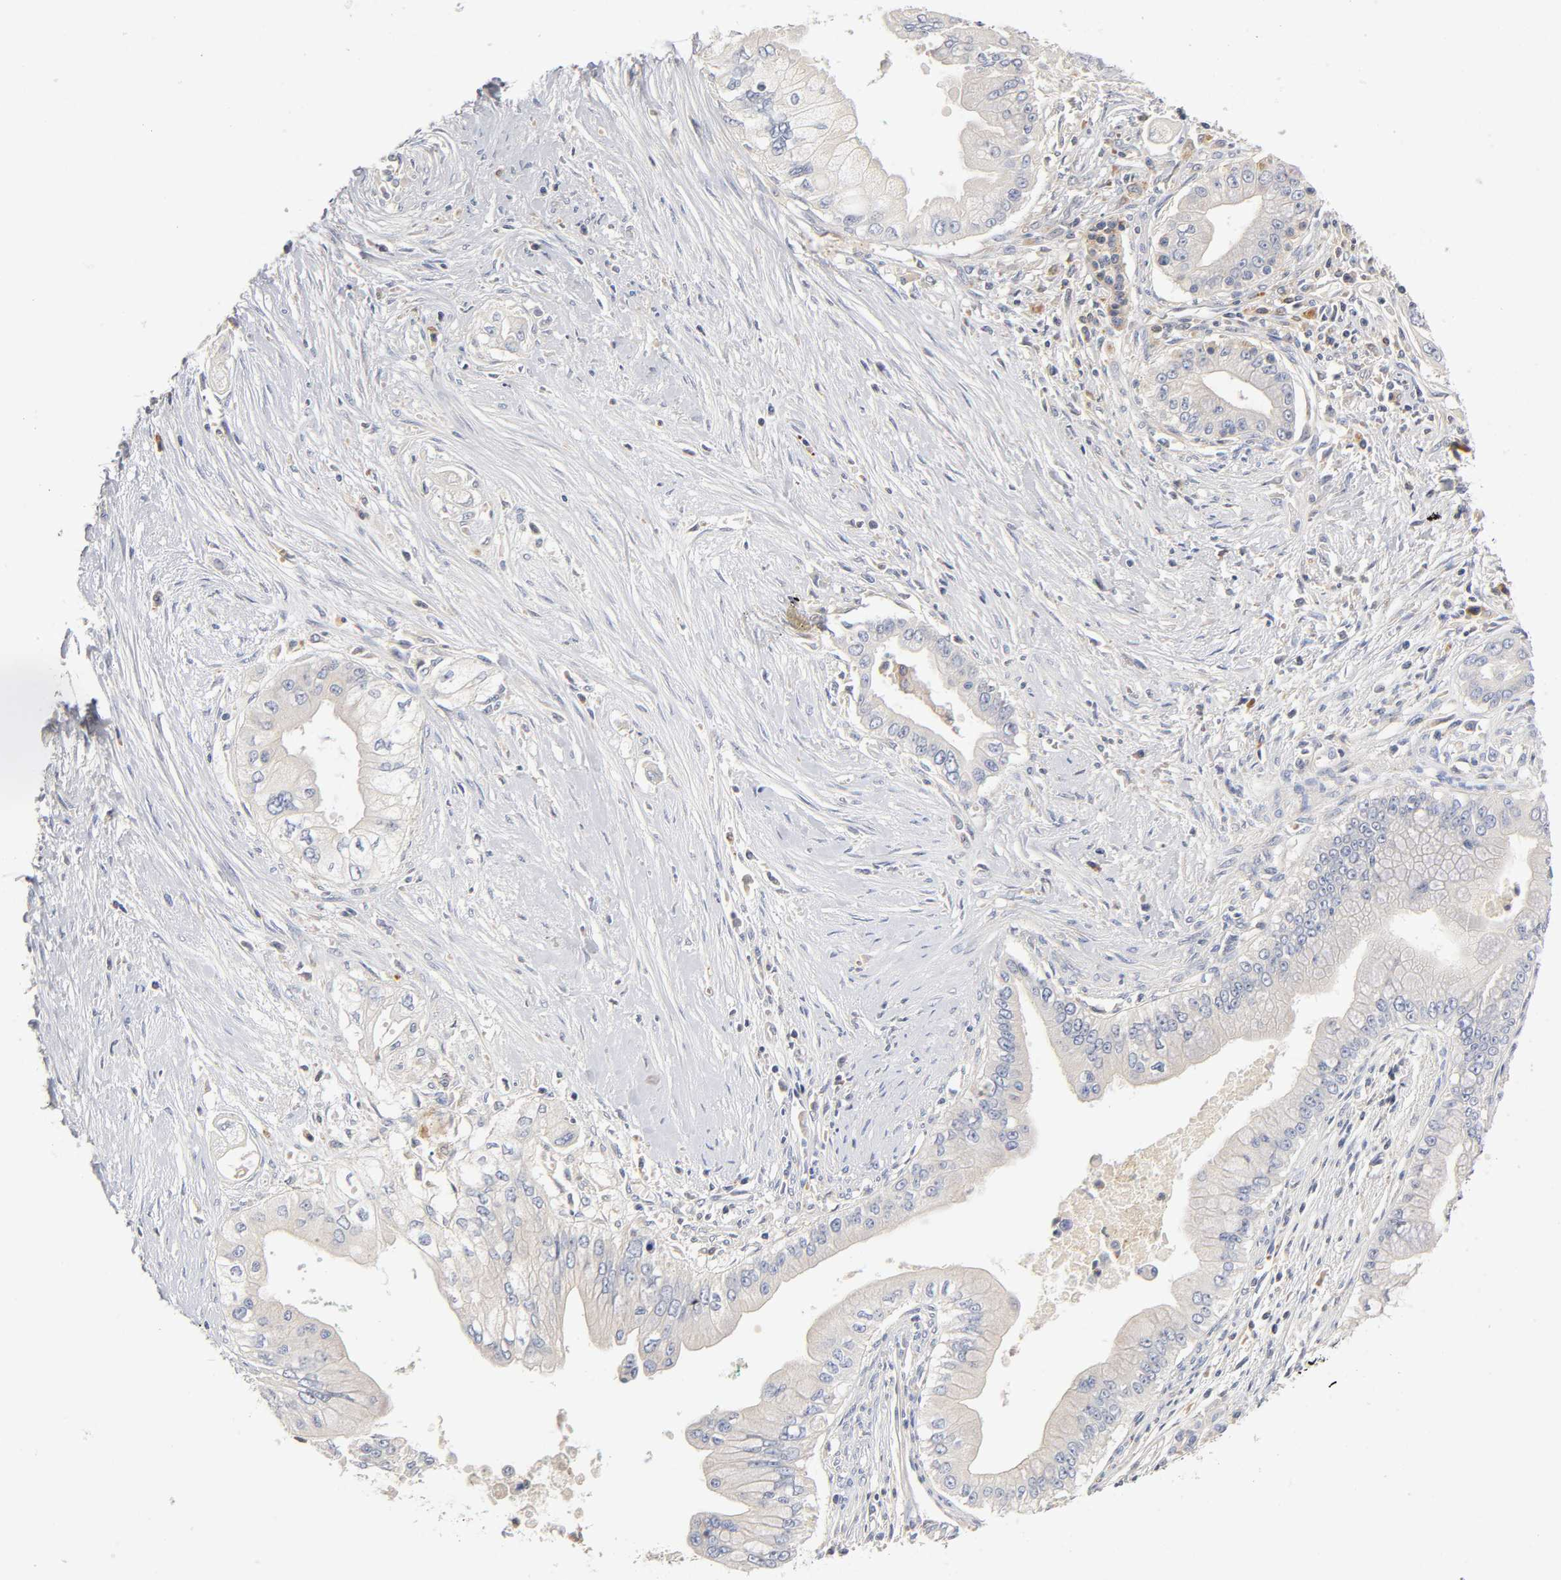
{"staining": {"intensity": "negative", "quantity": "none", "location": "none"}, "tissue": "pancreatic cancer", "cell_type": "Tumor cells", "image_type": "cancer", "snomed": [{"axis": "morphology", "description": "Adenocarcinoma, NOS"}, {"axis": "topography", "description": "Pancreas"}], "caption": "IHC of human pancreatic cancer shows no positivity in tumor cells. The staining was performed using DAB (3,3'-diaminobenzidine) to visualize the protein expression in brown, while the nuclei were stained in blue with hematoxylin (Magnification: 20x).", "gene": "RHOA", "patient": {"sex": "male", "age": 59}}